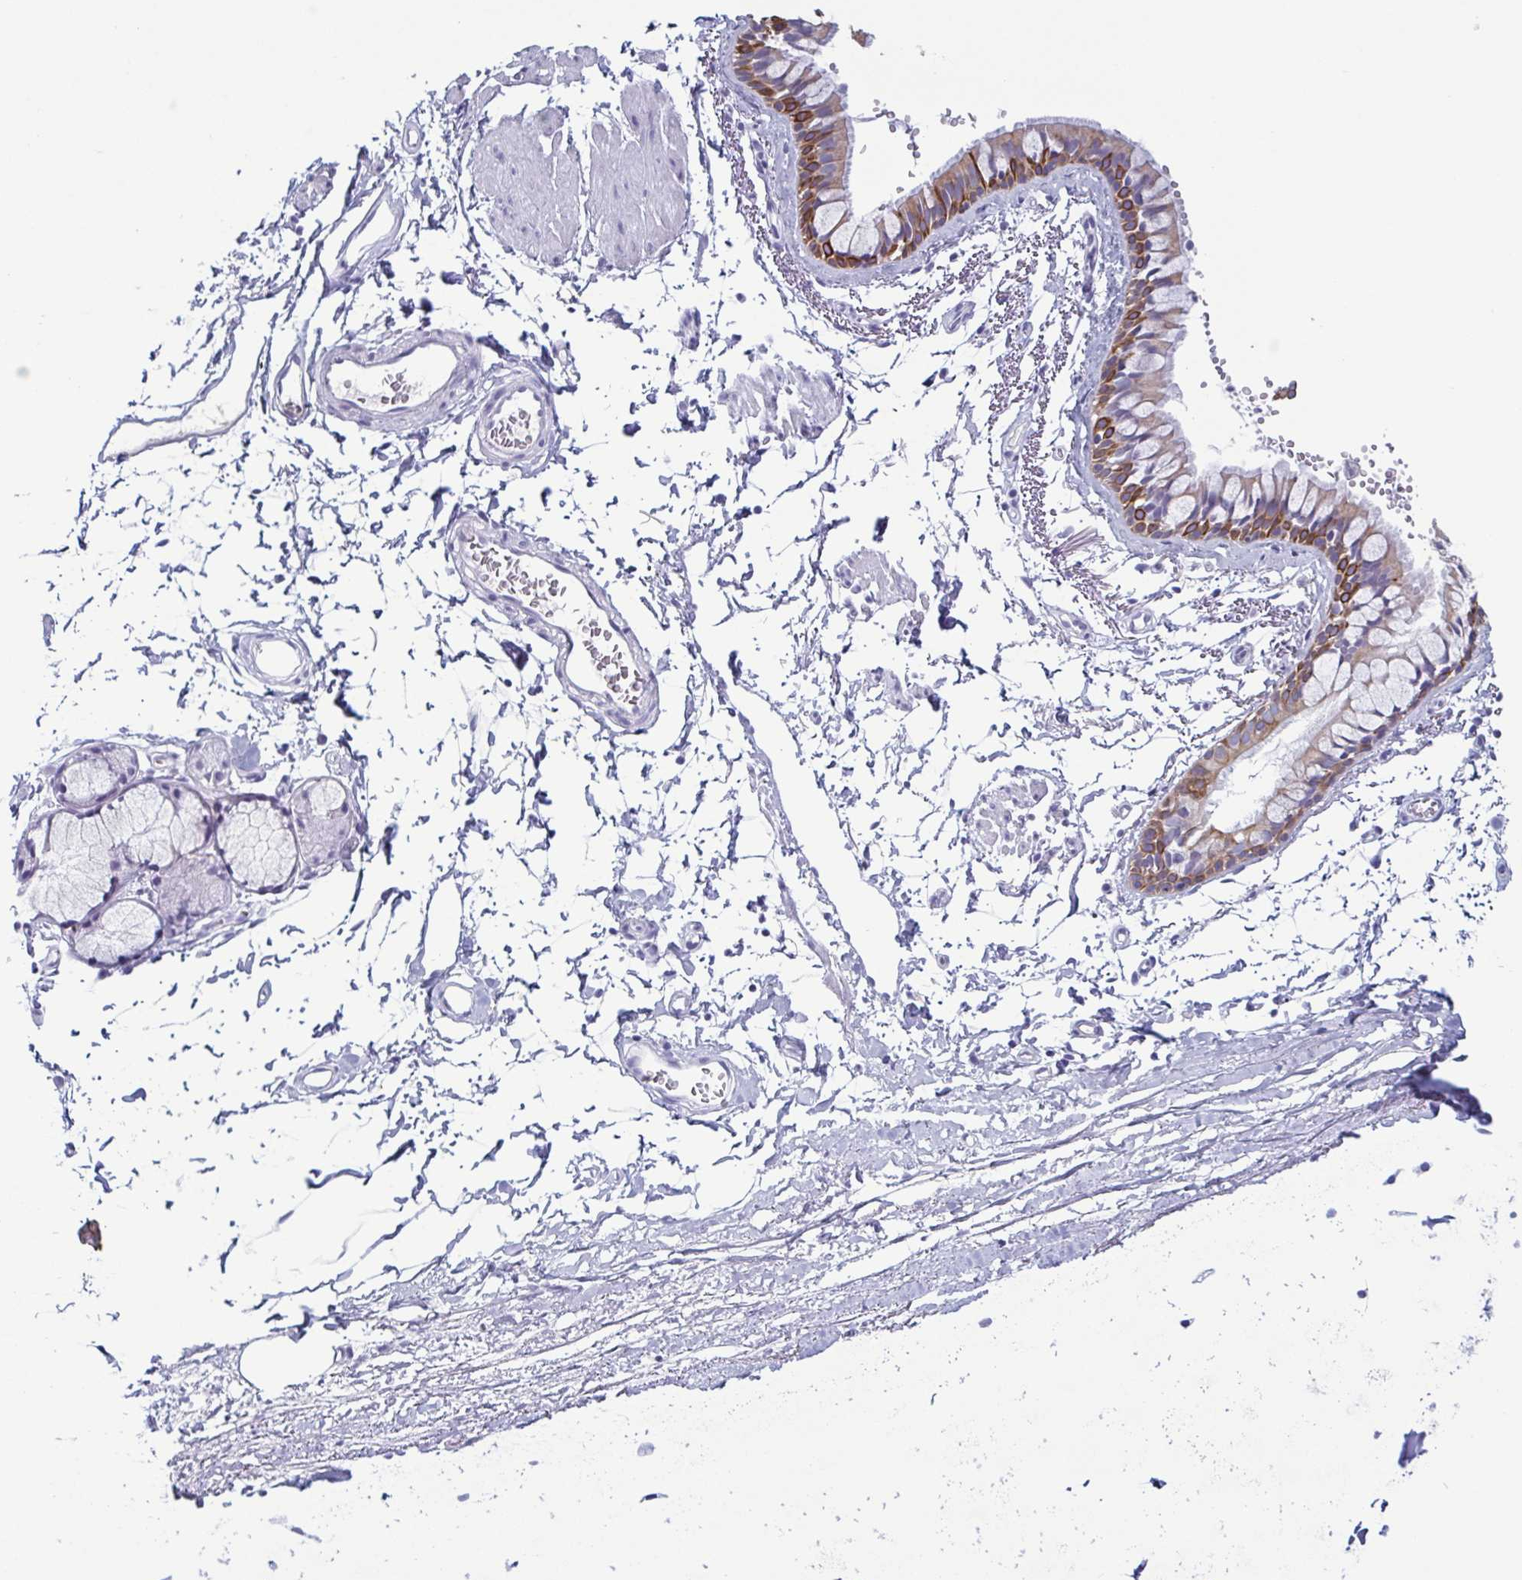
{"staining": {"intensity": "moderate", "quantity": "<25%", "location": "cytoplasmic/membranous"}, "tissue": "bronchus", "cell_type": "Respiratory epithelial cells", "image_type": "normal", "snomed": [{"axis": "morphology", "description": "Normal tissue, NOS"}, {"axis": "topography", "description": "Cartilage tissue"}, {"axis": "topography", "description": "Bronchus"}, {"axis": "topography", "description": "Peripheral nerve tissue"}], "caption": "Bronchus stained with DAB IHC reveals low levels of moderate cytoplasmic/membranous expression in approximately <25% of respiratory epithelial cells. (brown staining indicates protein expression, while blue staining denotes nuclei).", "gene": "KRT10", "patient": {"sex": "female", "age": 59}}